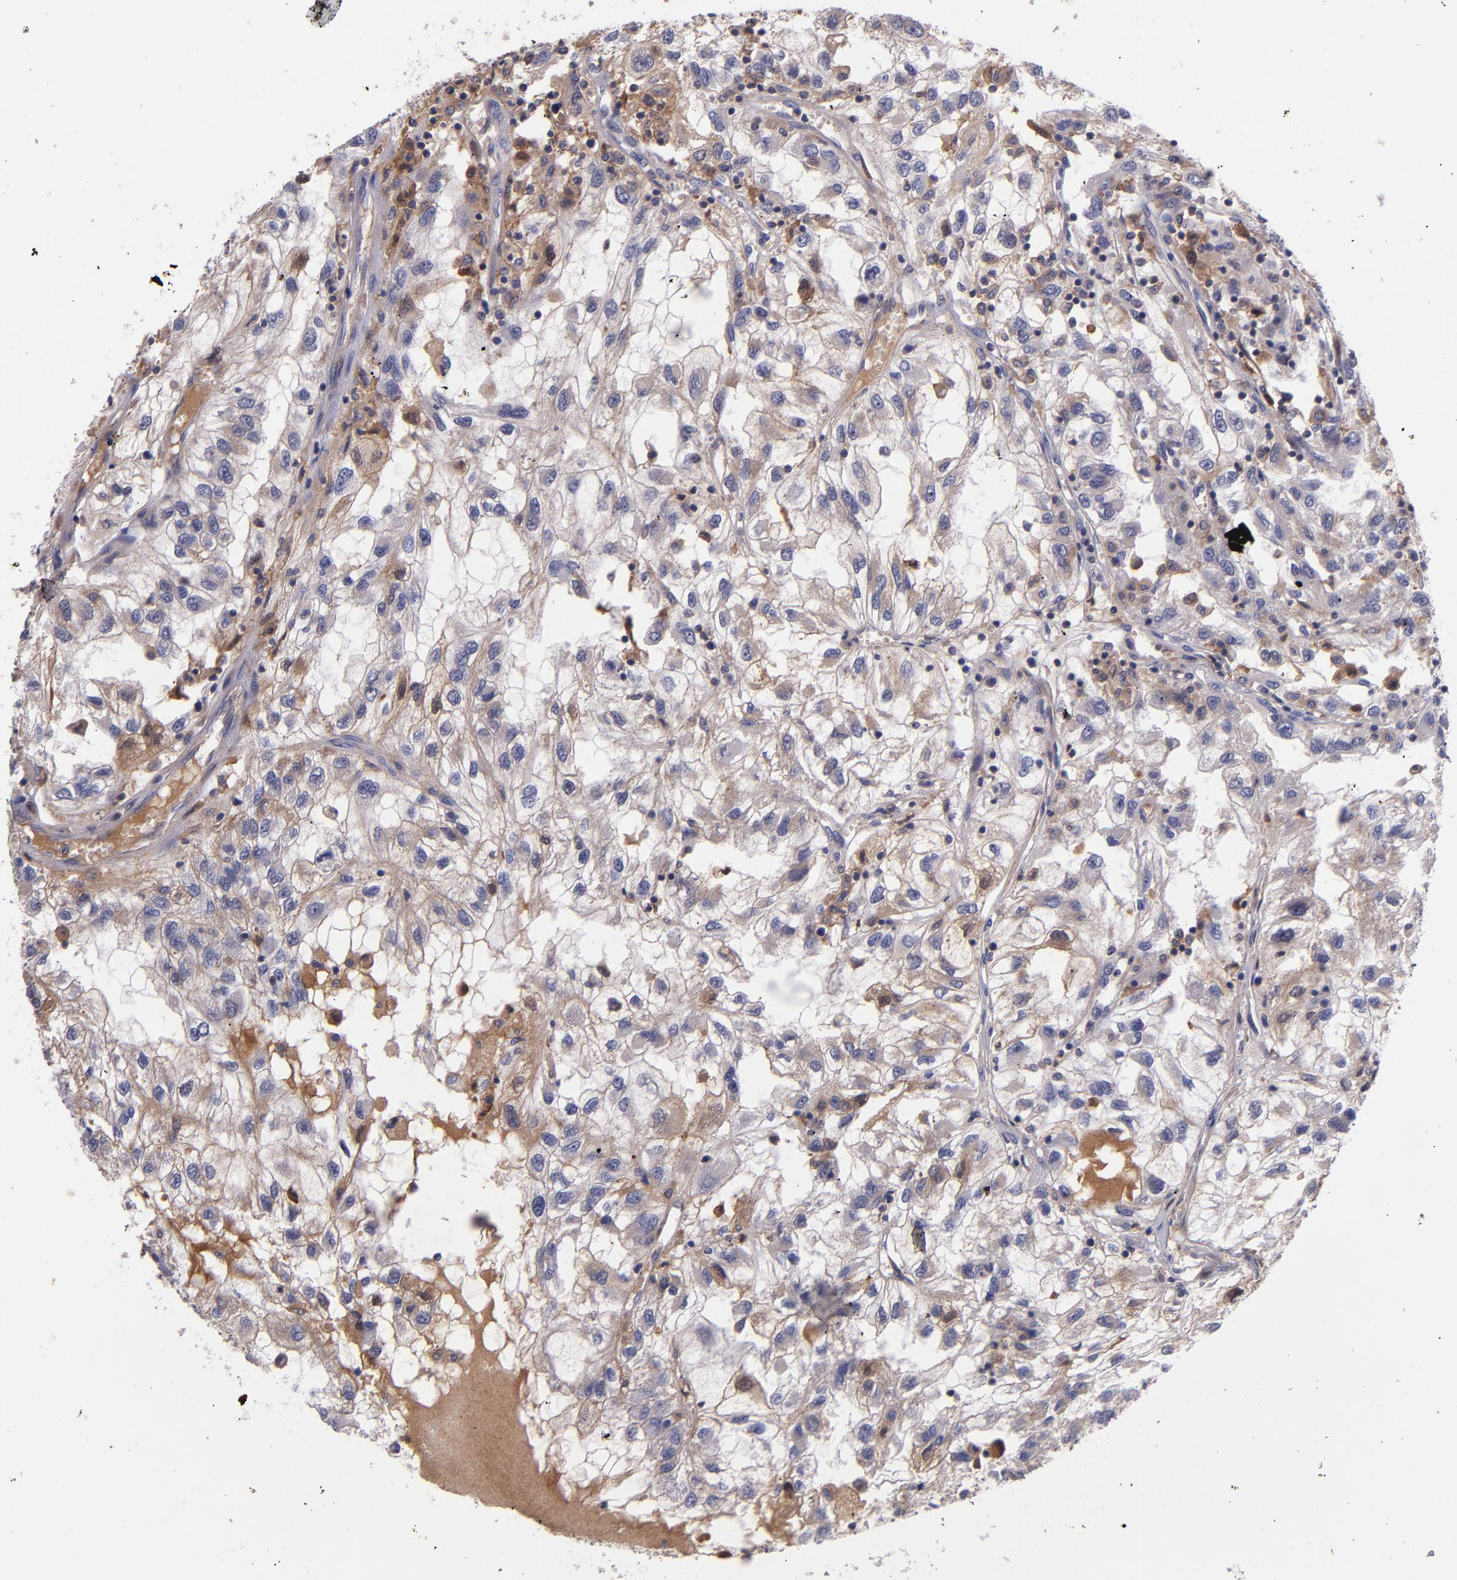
{"staining": {"intensity": "moderate", "quantity": ">75%", "location": "cytoplasmic/membranous"}, "tissue": "renal cancer", "cell_type": "Tumor cells", "image_type": "cancer", "snomed": [{"axis": "morphology", "description": "Normal tissue, NOS"}, {"axis": "morphology", "description": "Adenocarcinoma, NOS"}, {"axis": "topography", "description": "Kidney"}], "caption": "A micrograph of human renal cancer (adenocarcinoma) stained for a protein shows moderate cytoplasmic/membranous brown staining in tumor cells.", "gene": "RBP4", "patient": {"sex": "male", "age": 71}}